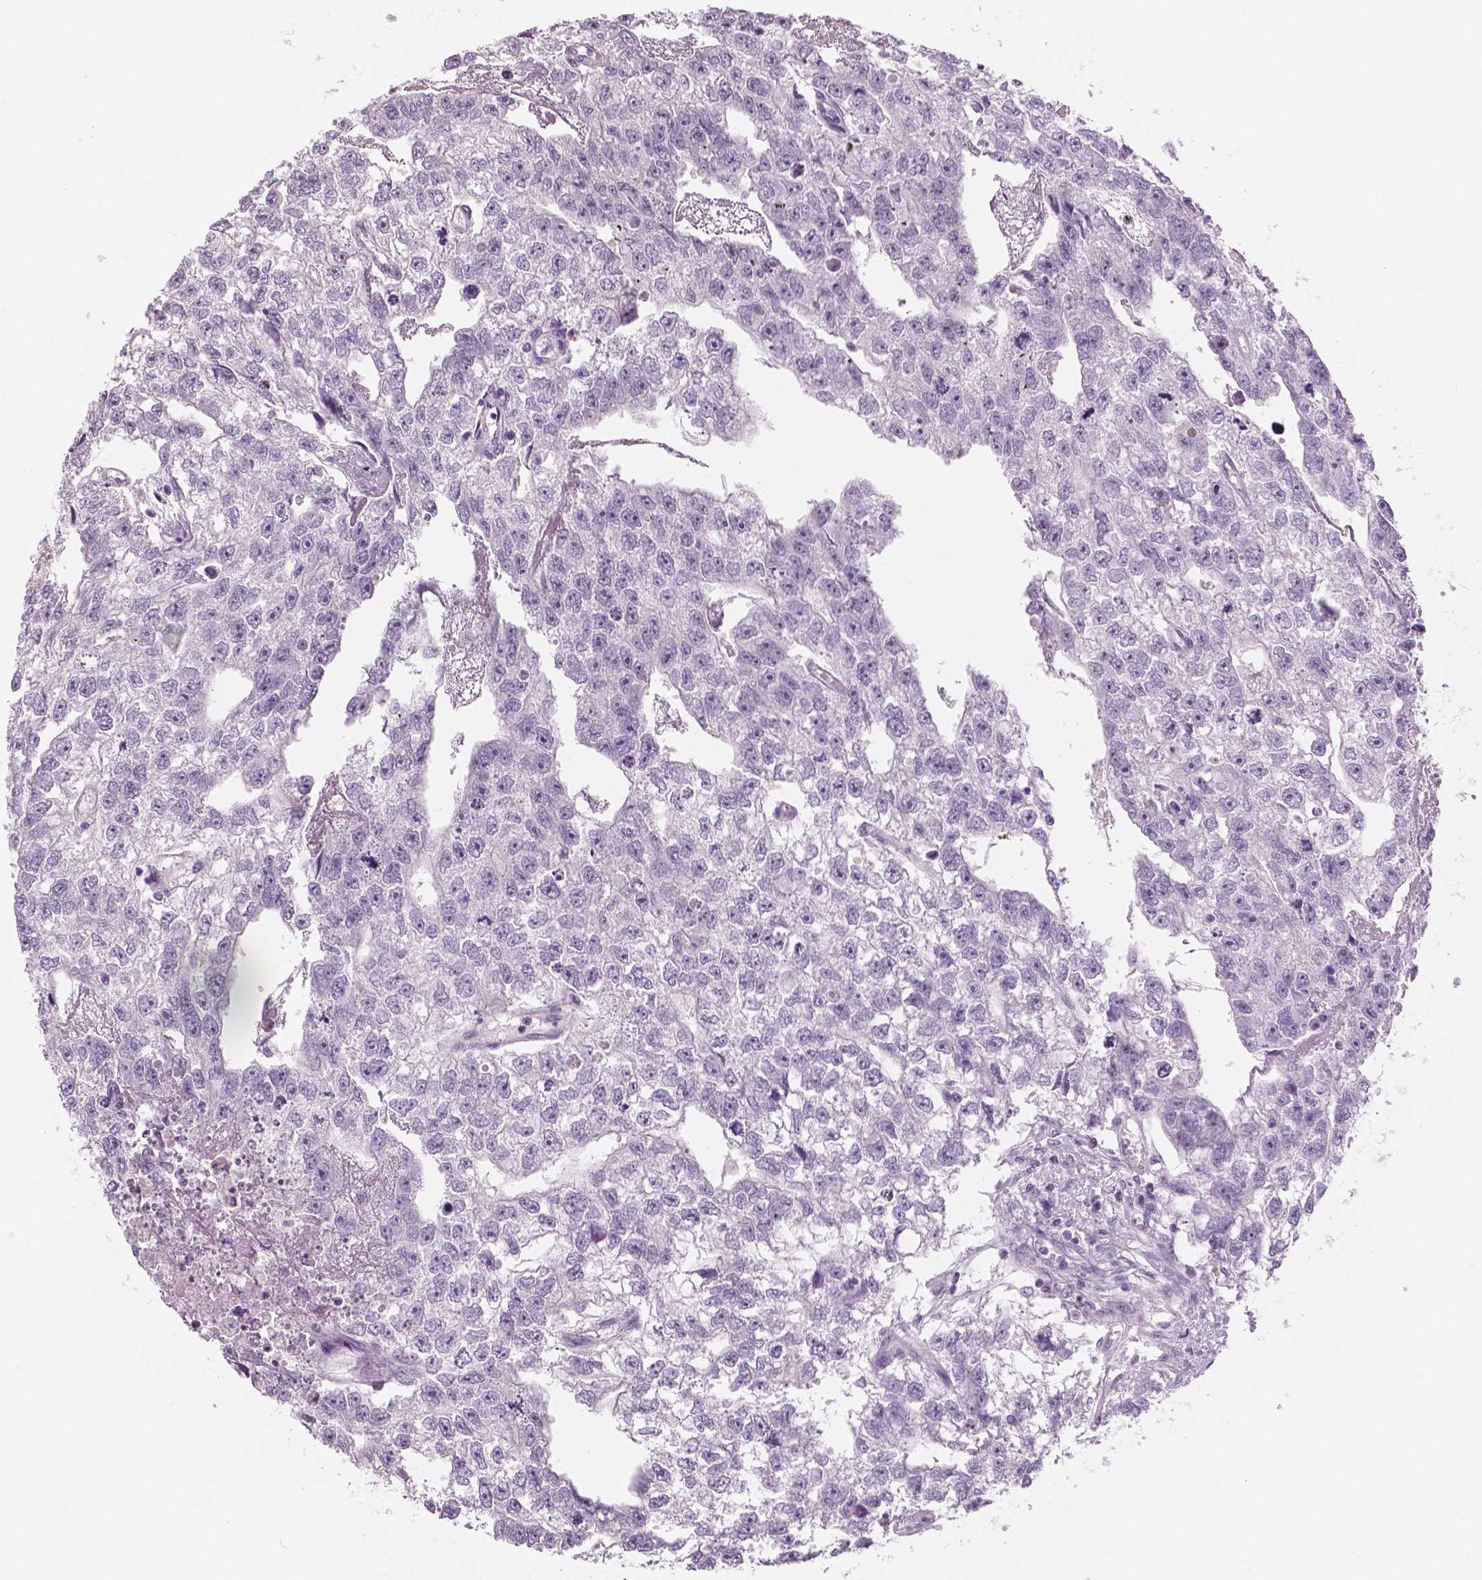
{"staining": {"intensity": "negative", "quantity": "none", "location": "none"}, "tissue": "testis cancer", "cell_type": "Tumor cells", "image_type": "cancer", "snomed": [{"axis": "morphology", "description": "Carcinoma, Embryonal, NOS"}, {"axis": "morphology", "description": "Teratoma, malignant, NOS"}, {"axis": "topography", "description": "Testis"}], "caption": "This is an immunohistochemistry (IHC) image of malignant teratoma (testis). There is no positivity in tumor cells.", "gene": "SLC24A1", "patient": {"sex": "male", "age": 44}}